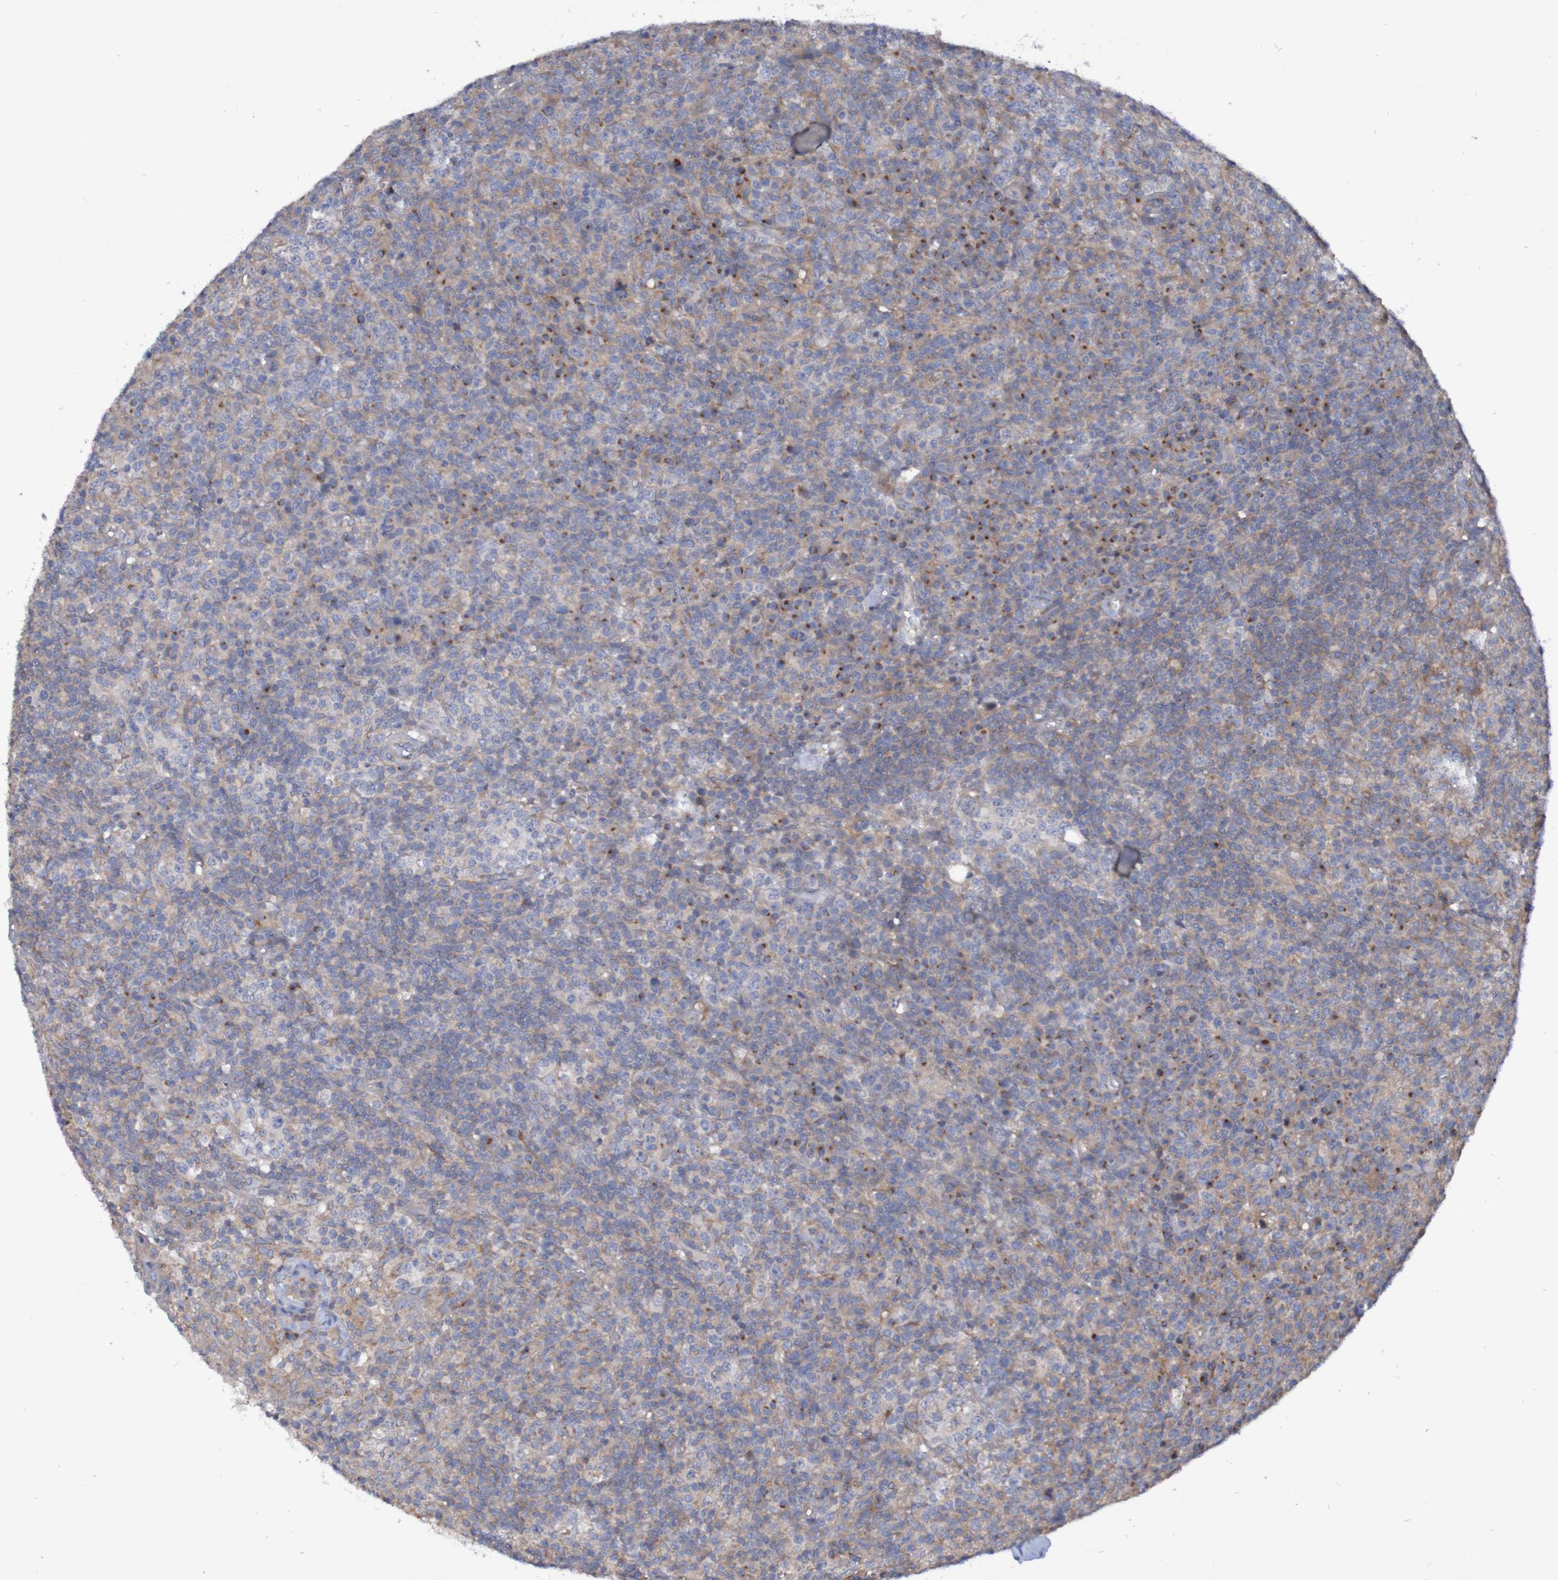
{"staining": {"intensity": "strong", "quantity": "25%-75%", "location": "cytoplasmic/membranous"}, "tissue": "lymphoma", "cell_type": "Tumor cells", "image_type": "cancer", "snomed": [{"axis": "morphology", "description": "Malignant lymphoma, non-Hodgkin's type, High grade"}, {"axis": "topography", "description": "Lymph node"}], "caption": "High-grade malignant lymphoma, non-Hodgkin's type was stained to show a protein in brown. There is high levels of strong cytoplasmic/membranous expression in approximately 25%-75% of tumor cells. (DAB (3,3'-diaminobenzidine) = brown stain, brightfield microscopy at high magnification).", "gene": "LMBRD2", "patient": {"sex": "female", "age": 76}}